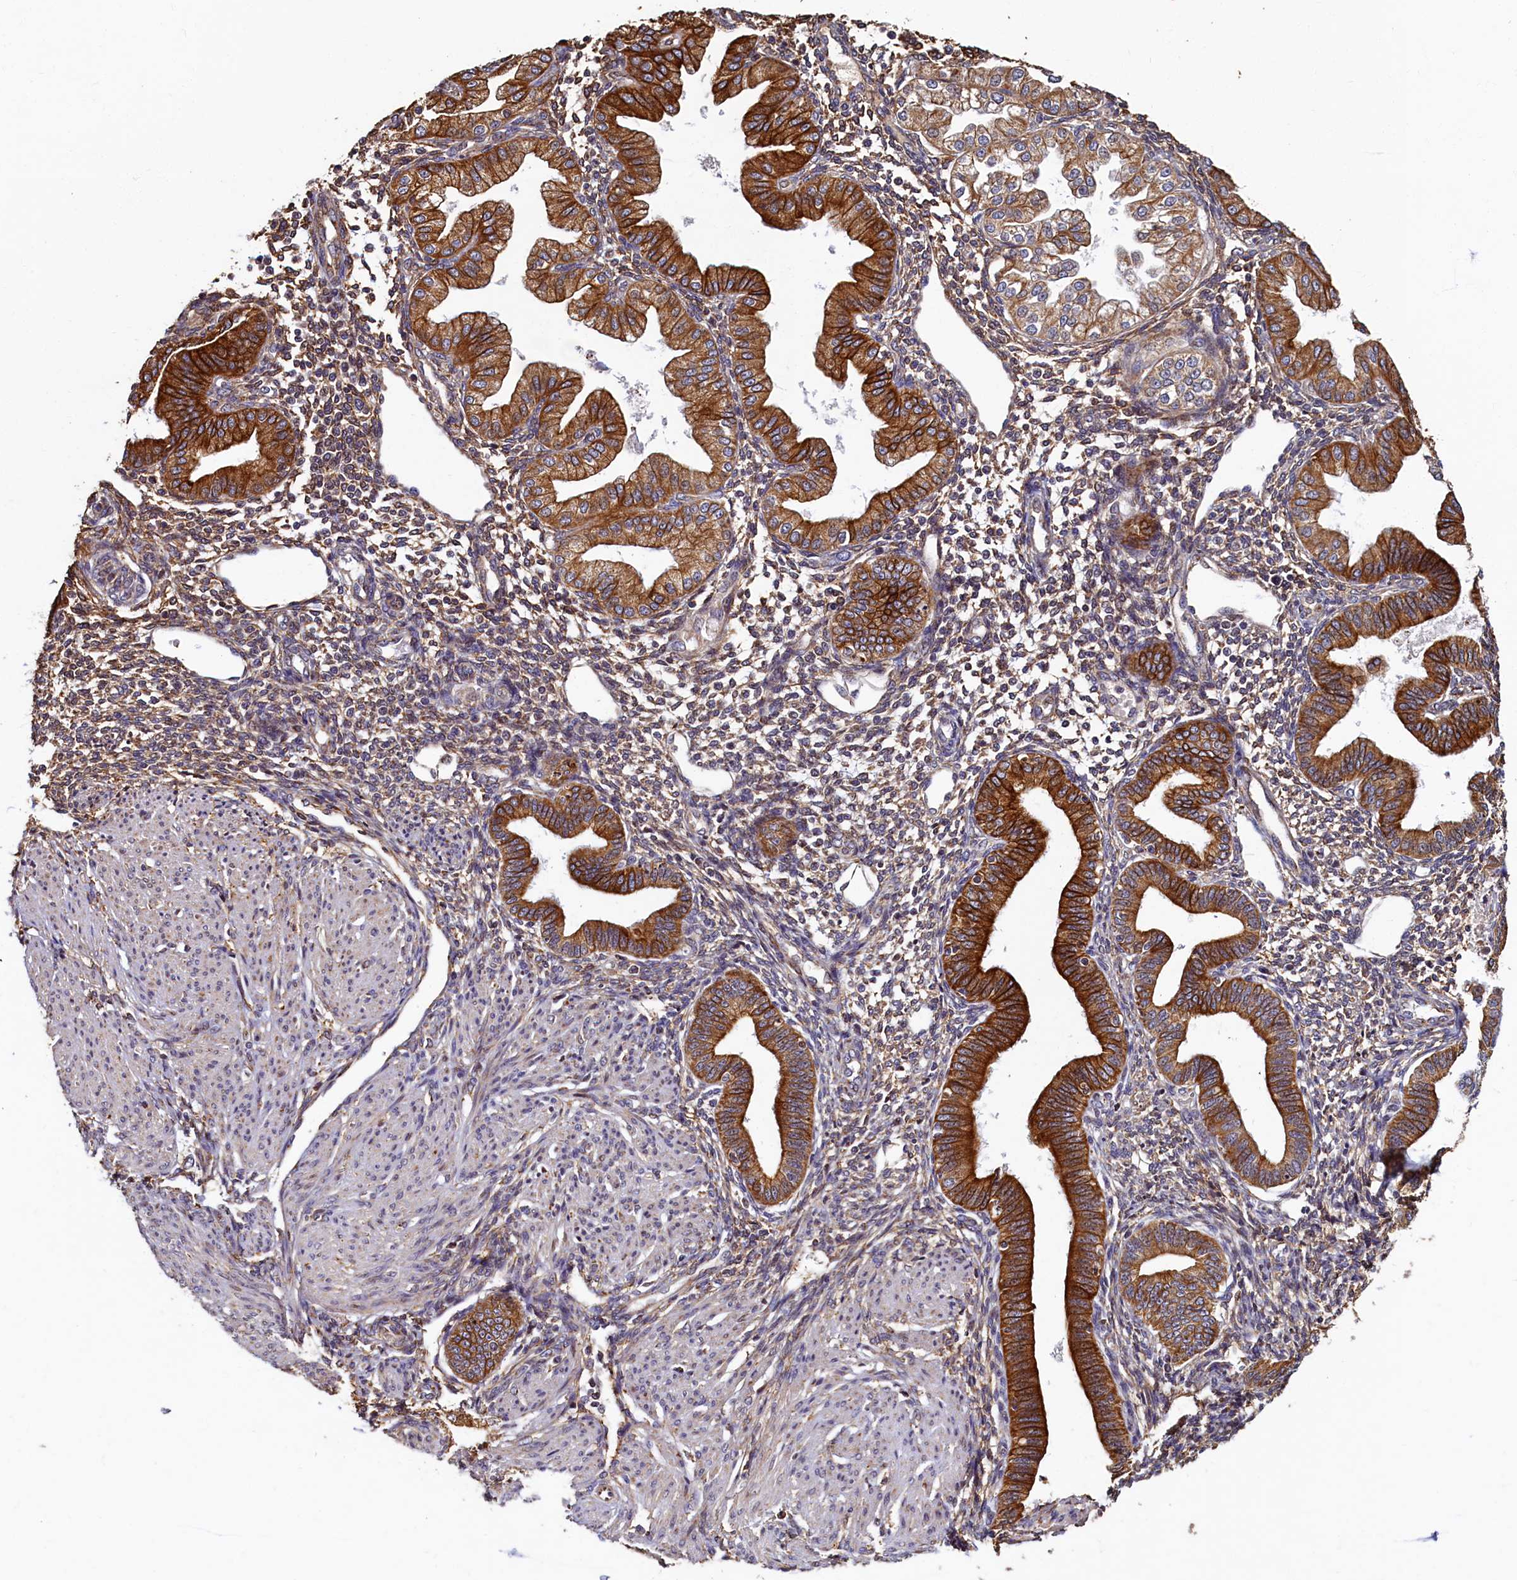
{"staining": {"intensity": "moderate", "quantity": ">75%", "location": "cytoplasmic/membranous"}, "tissue": "endometrium", "cell_type": "Cells in endometrial stroma", "image_type": "normal", "snomed": [{"axis": "morphology", "description": "Normal tissue, NOS"}, {"axis": "topography", "description": "Endometrium"}], "caption": "Immunohistochemistry (IHC) of normal endometrium shows medium levels of moderate cytoplasmic/membranous expression in about >75% of cells in endometrial stroma. (Stains: DAB in brown, nuclei in blue, Microscopy: brightfield microscopy at high magnification).", "gene": "NCKAP5L", "patient": {"sex": "female", "age": 53}}